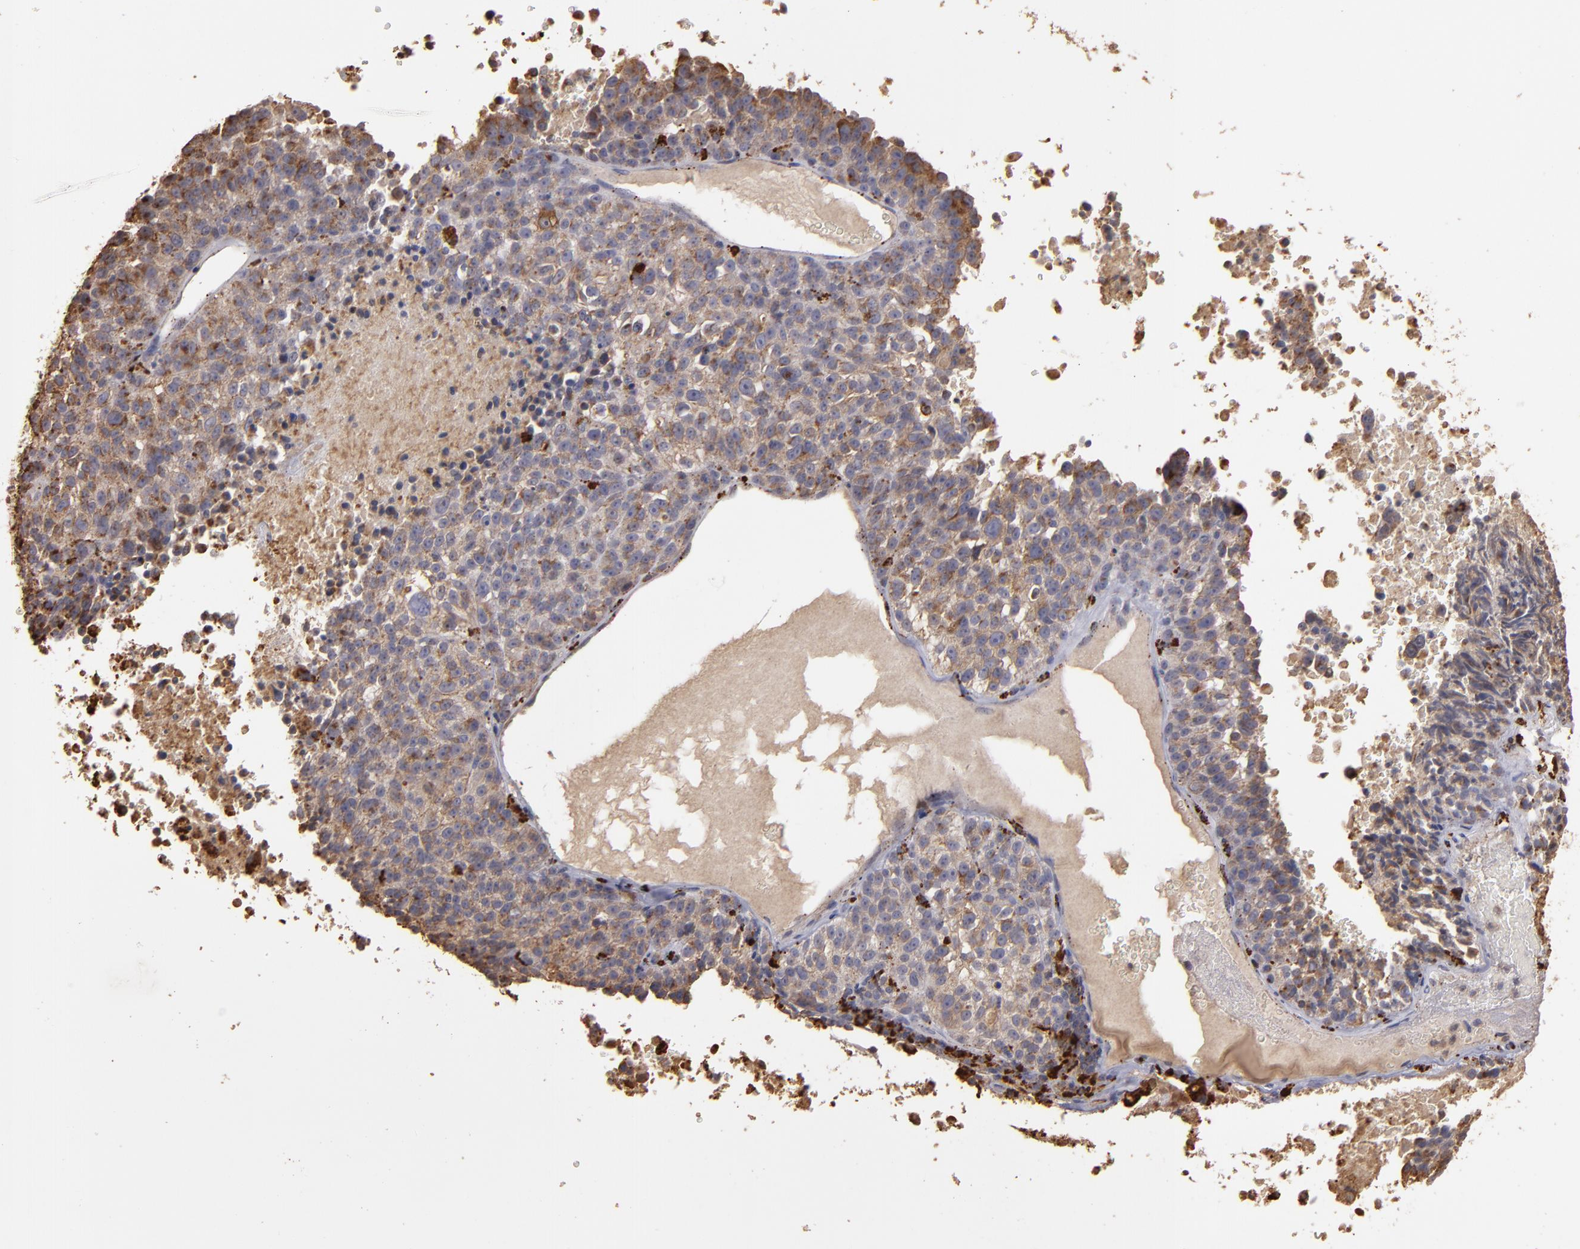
{"staining": {"intensity": "moderate", "quantity": ">75%", "location": "cytoplasmic/membranous"}, "tissue": "melanoma", "cell_type": "Tumor cells", "image_type": "cancer", "snomed": [{"axis": "morphology", "description": "Malignant melanoma, Metastatic site"}, {"axis": "topography", "description": "Cerebral cortex"}], "caption": "Tumor cells show moderate cytoplasmic/membranous expression in approximately >75% of cells in malignant melanoma (metastatic site). The staining is performed using DAB (3,3'-diaminobenzidine) brown chromogen to label protein expression. The nuclei are counter-stained blue using hematoxylin.", "gene": "TRAF1", "patient": {"sex": "female", "age": 52}}